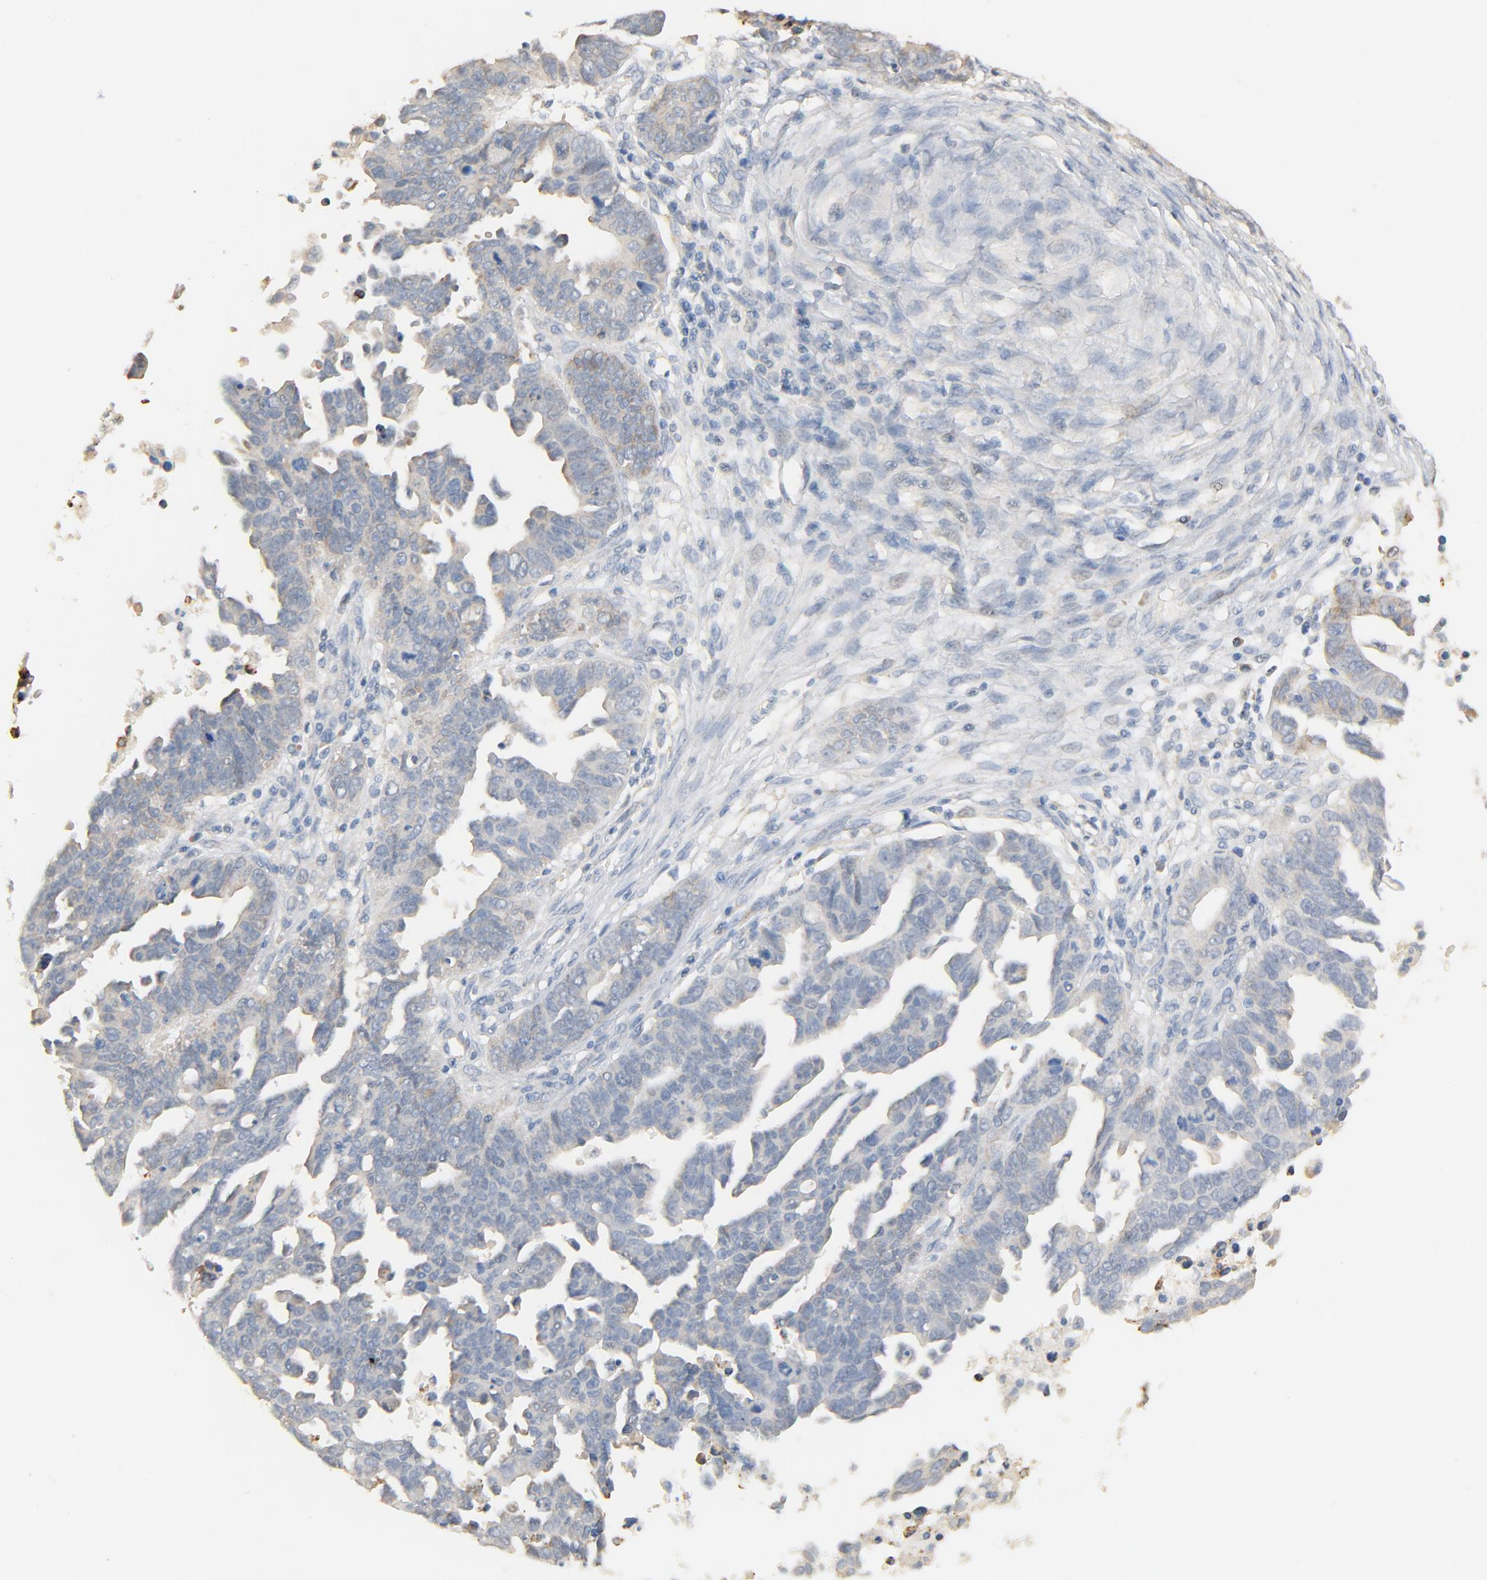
{"staining": {"intensity": "negative", "quantity": "none", "location": "none"}, "tissue": "ovarian cancer", "cell_type": "Tumor cells", "image_type": "cancer", "snomed": [{"axis": "morphology", "description": "Carcinoma, endometroid"}, {"axis": "morphology", "description": "Cystadenocarcinoma, serous, NOS"}, {"axis": "topography", "description": "Ovary"}], "caption": "Immunohistochemistry (IHC) photomicrograph of human ovarian endometroid carcinoma stained for a protein (brown), which exhibits no positivity in tumor cells.", "gene": "ZDHHC8", "patient": {"sex": "female", "age": 45}}